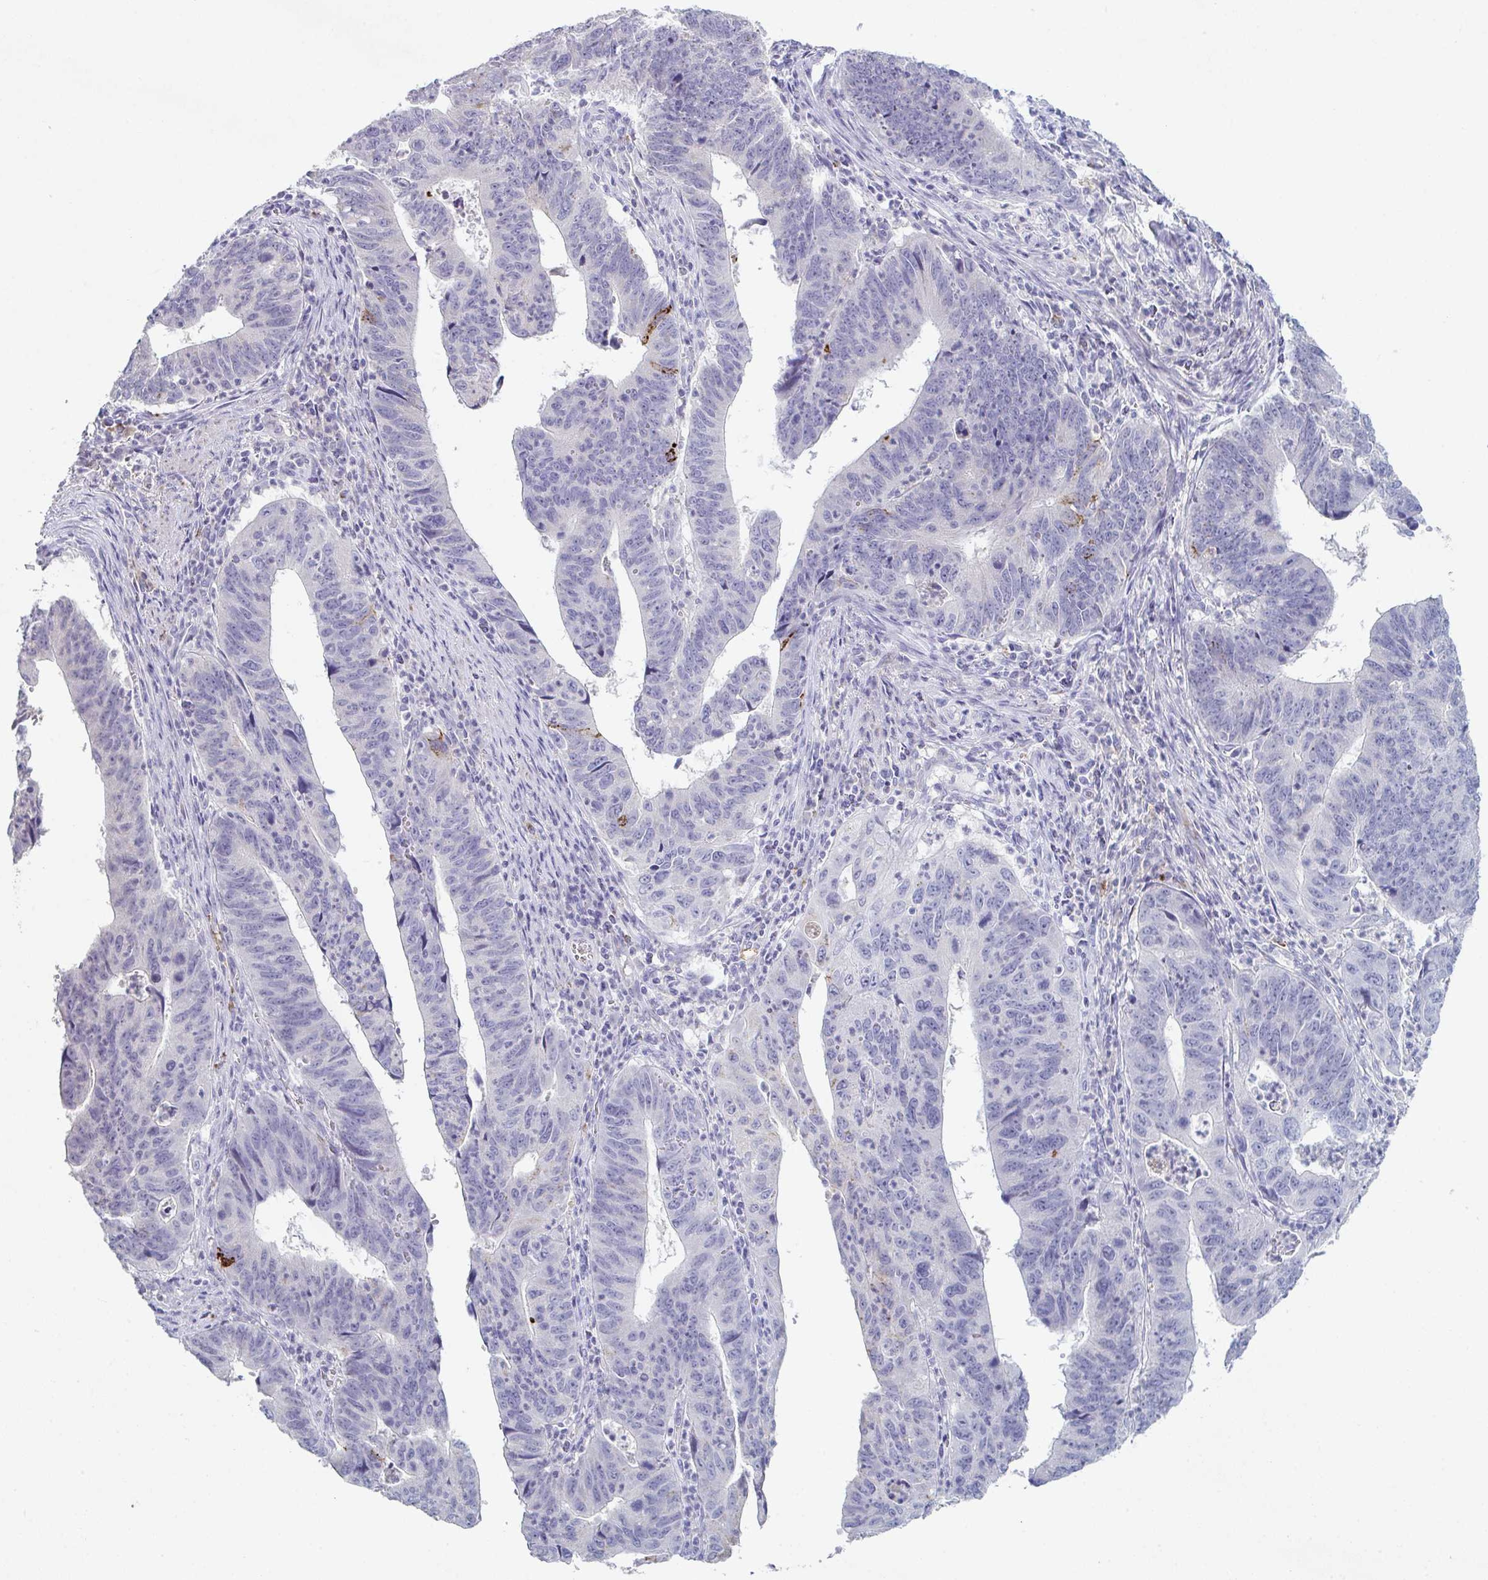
{"staining": {"intensity": "moderate", "quantity": "<25%", "location": "cytoplasmic/membranous"}, "tissue": "stomach cancer", "cell_type": "Tumor cells", "image_type": "cancer", "snomed": [{"axis": "morphology", "description": "Adenocarcinoma, NOS"}, {"axis": "topography", "description": "Stomach"}], "caption": "IHC staining of adenocarcinoma (stomach), which displays low levels of moderate cytoplasmic/membranous expression in about <25% of tumor cells indicating moderate cytoplasmic/membranous protein positivity. The staining was performed using DAB (brown) for protein detection and nuclei were counterstained in hematoxylin (blue).", "gene": "ADAM21", "patient": {"sex": "male", "age": 59}}